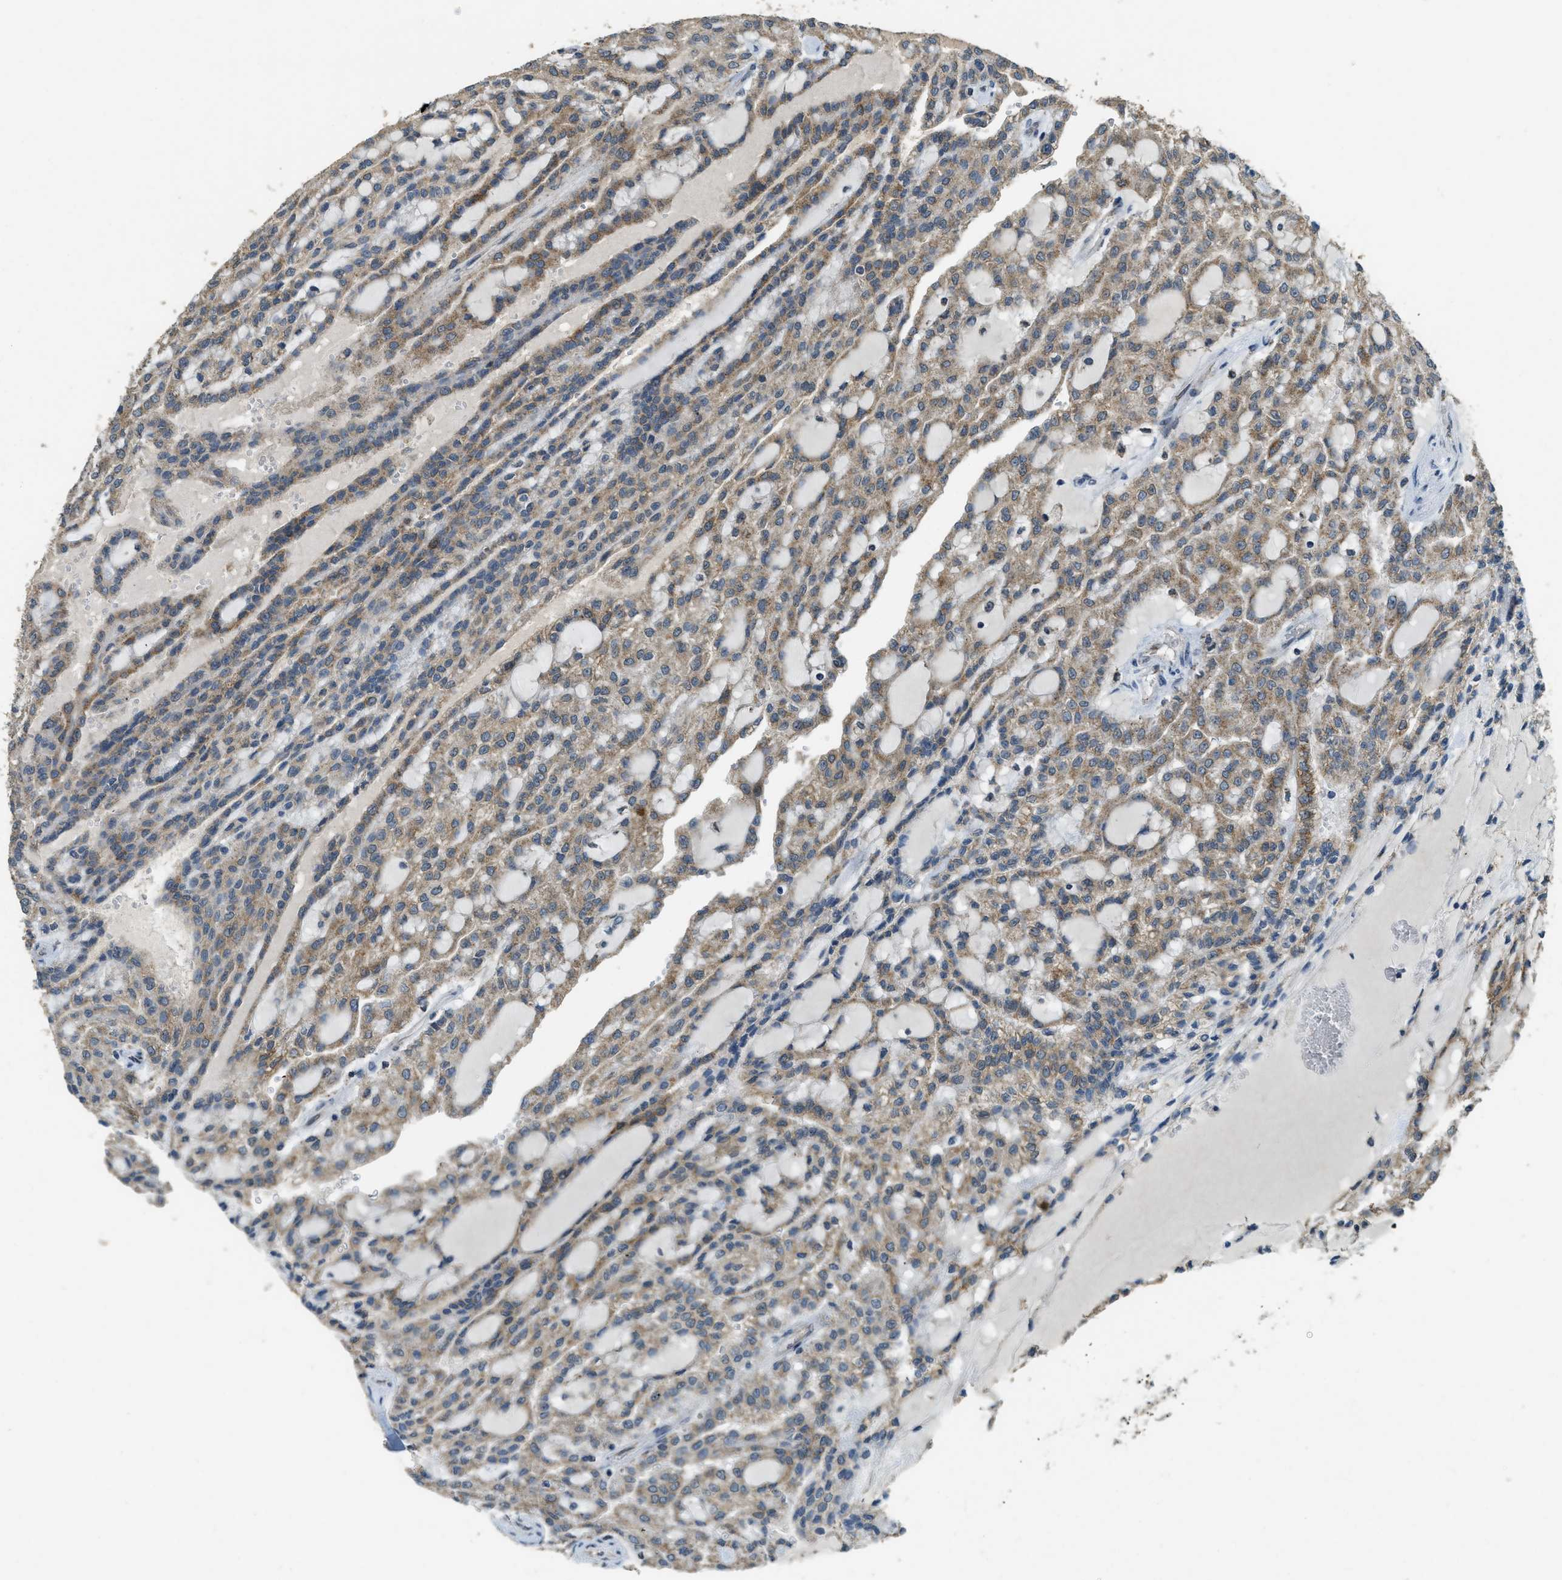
{"staining": {"intensity": "moderate", "quantity": ">75%", "location": "cytoplasmic/membranous"}, "tissue": "renal cancer", "cell_type": "Tumor cells", "image_type": "cancer", "snomed": [{"axis": "morphology", "description": "Adenocarcinoma, NOS"}, {"axis": "topography", "description": "Kidney"}], "caption": "Tumor cells demonstrate medium levels of moderate cytoplasmic/membranous staining in about >75% of cells in renal cancer (adenocarcinoma). (DAB (3,3'-diaminobenzidine) IHC, brown staining for protein, blue staining for nuclei).", "gene": "IPO7", "patient": {"sex": "male", "age": 63}}